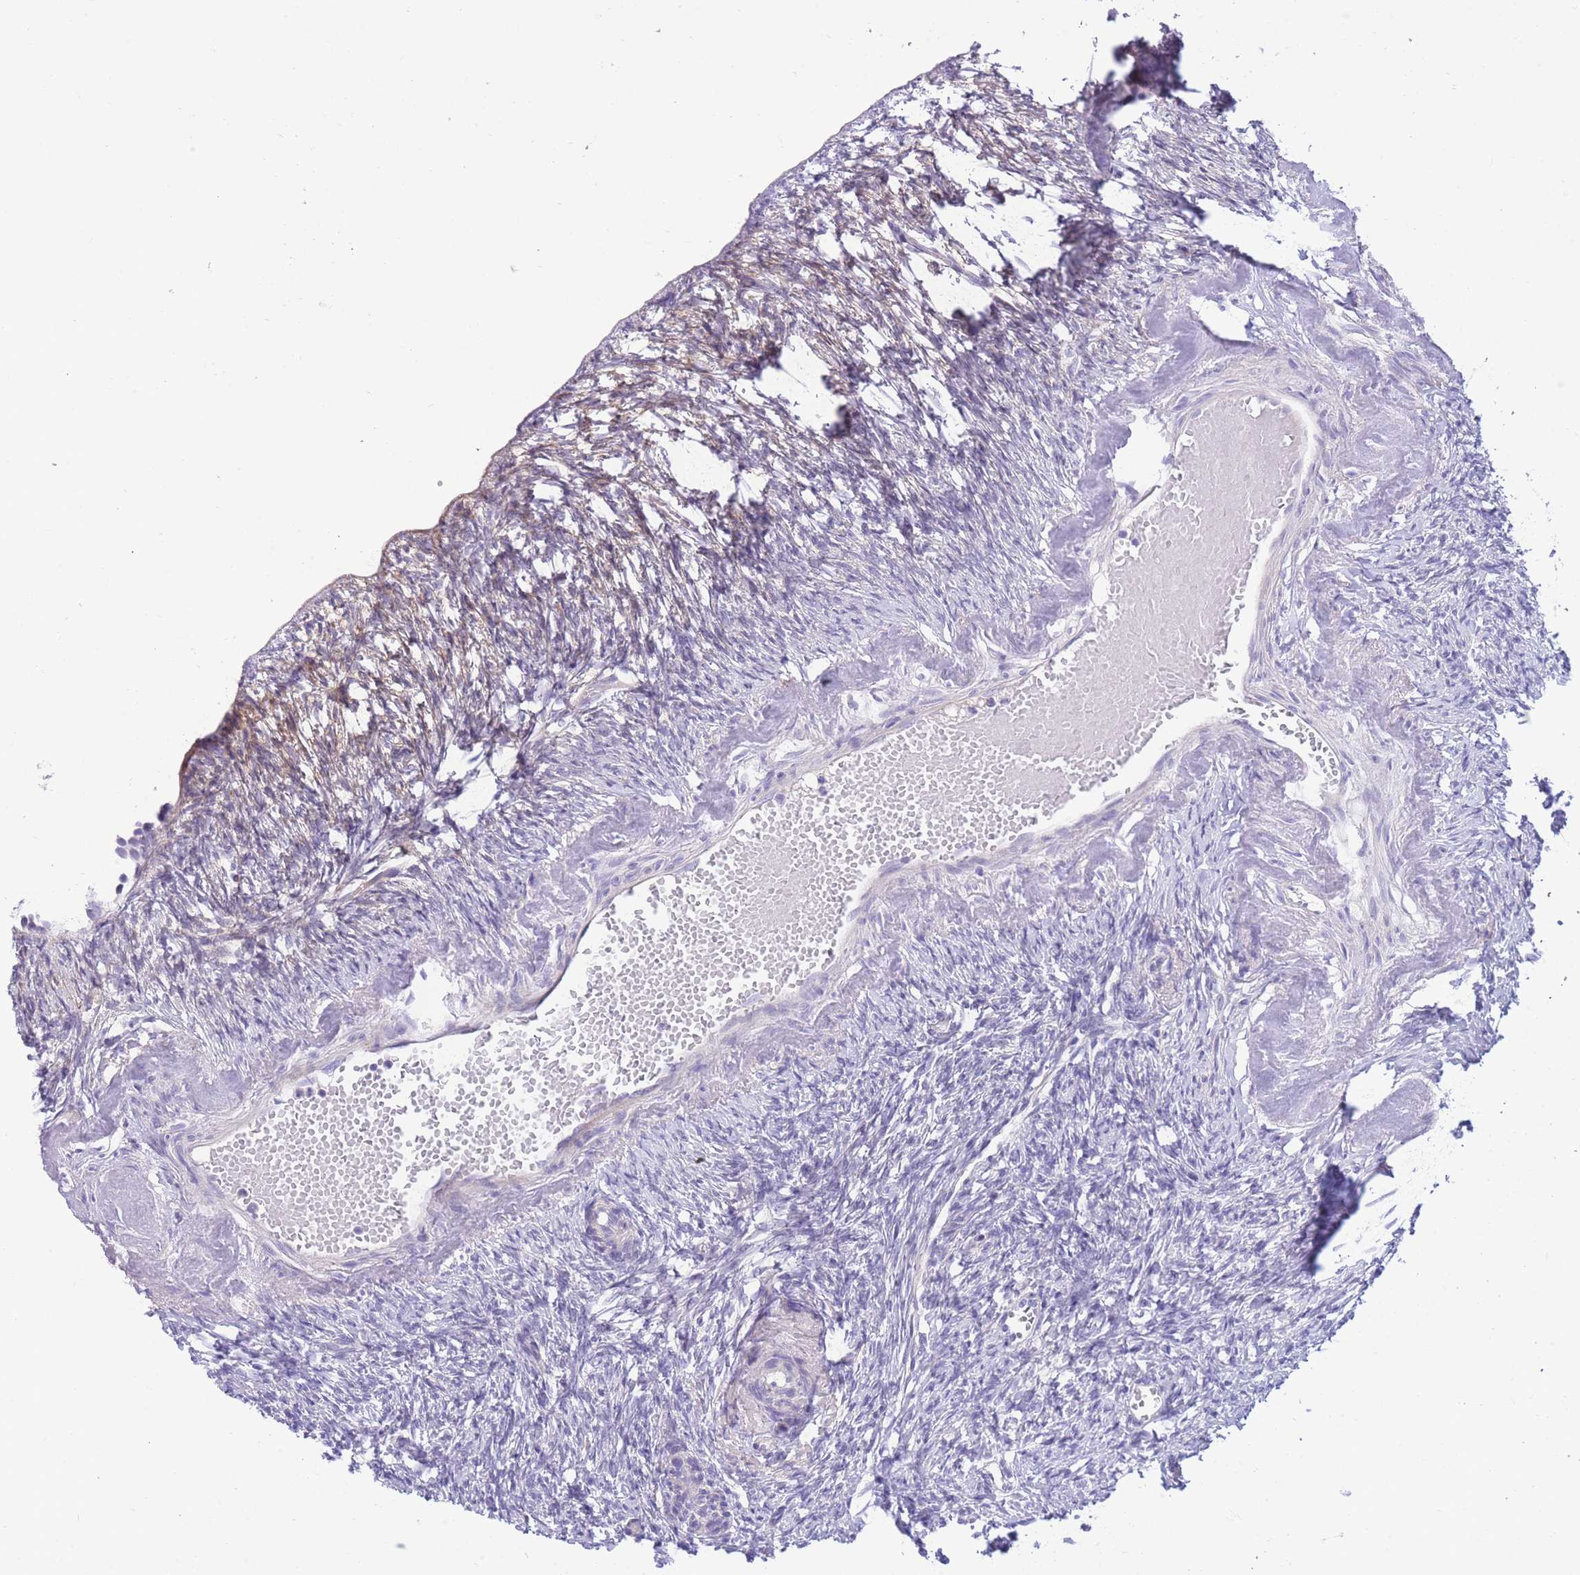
{"staining": {"intensity": "negative", "quantity": "none", "location": "none"}, "tissue": "ovary", "cell_type": "Ovarian stroma cells", "image_type": "normal", "snomed": [{"axis": "morphology", "description": "Normal tissue, NOS"}, {"axis": "topography", "description": "Ovary"}], "caption": "The histopathology image displays no staining of ovarian stroma cells in unremarkable ovary.", "gene": "PRR23A", "patient": {"sex": "female", "age": 51}}